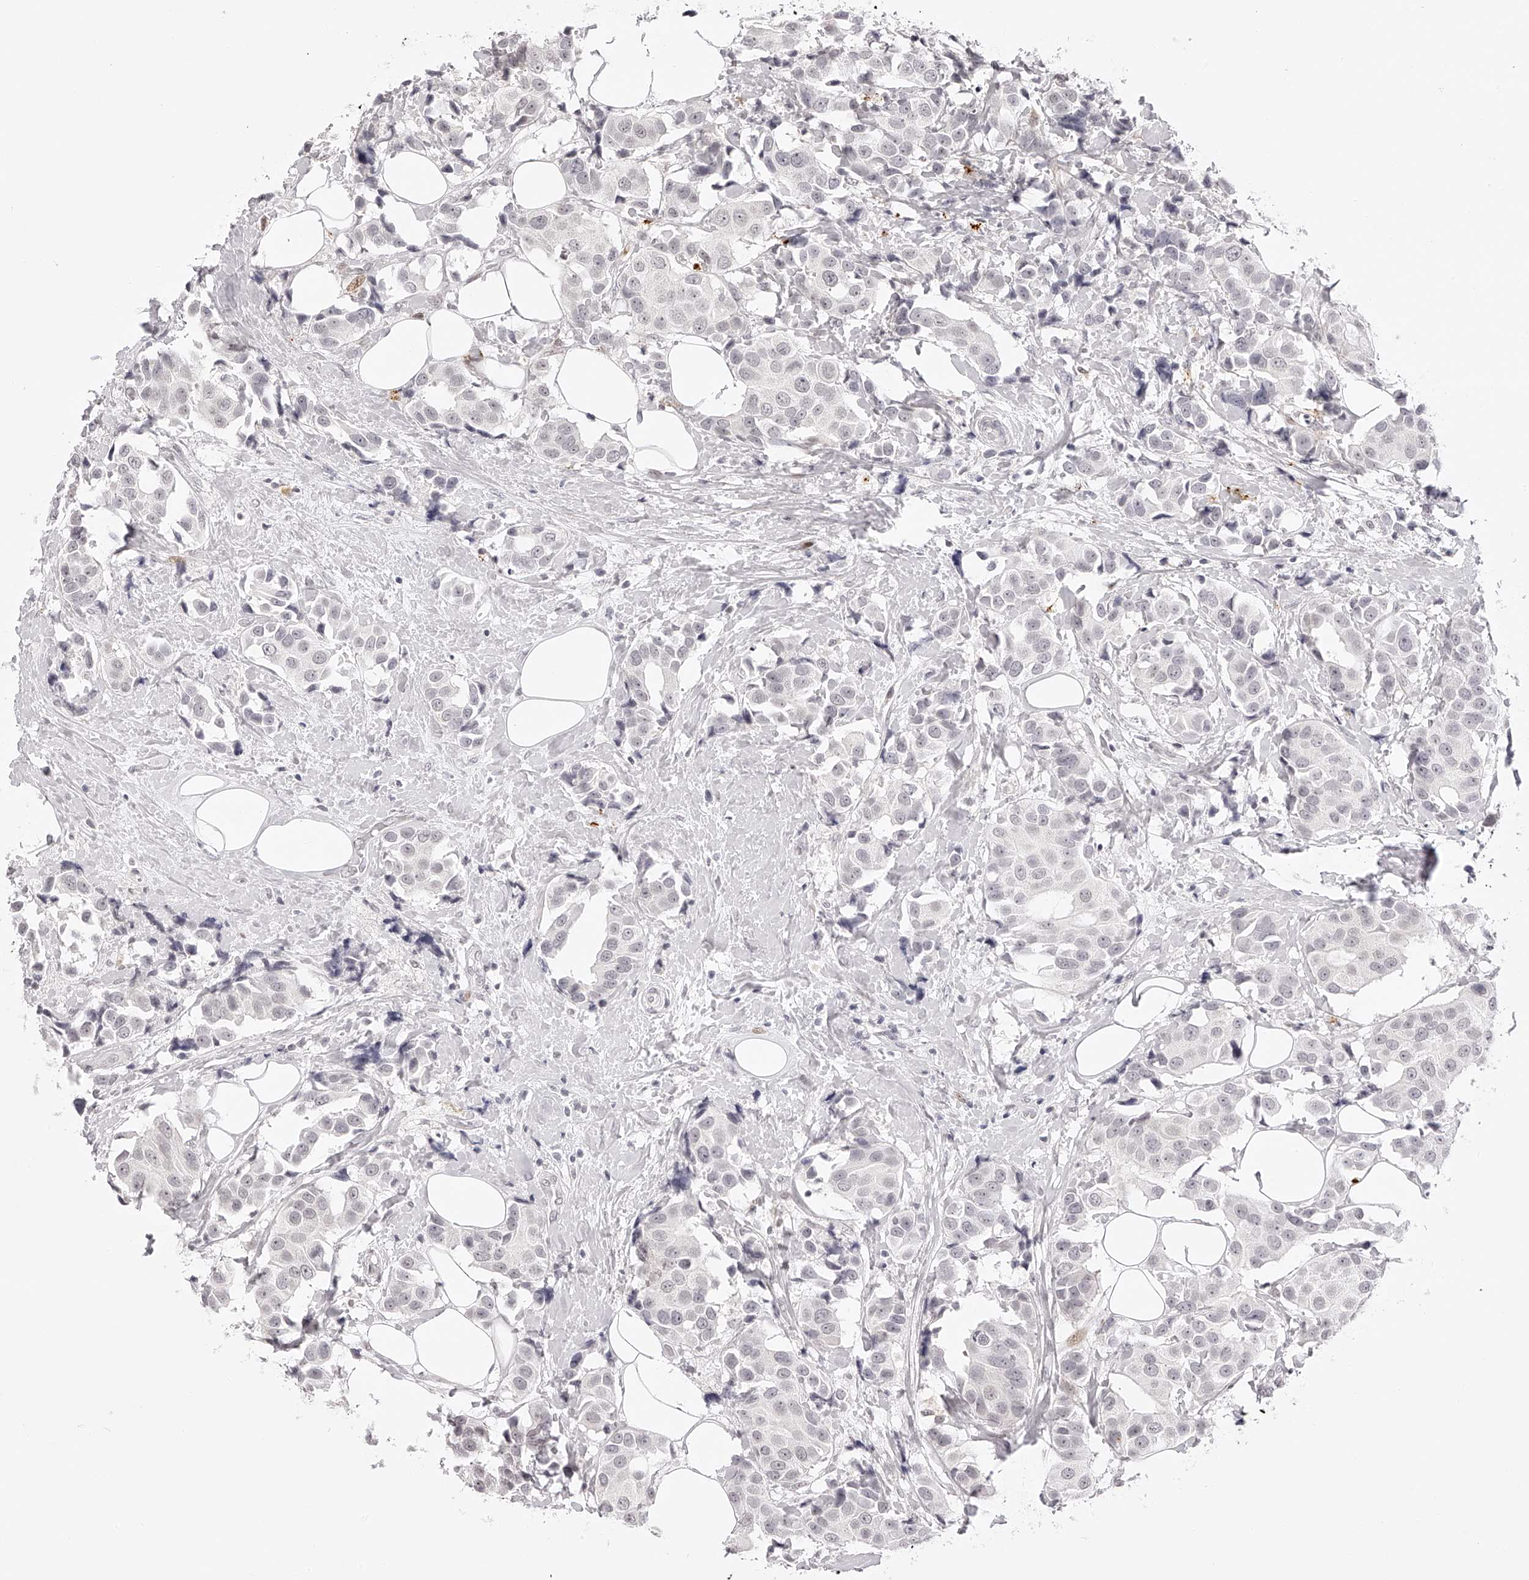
{"staining": {"intensity": "negative", "quantity": "none", "location": "none"}, "tissue": "breast cancer", "cell_type": "Tumor cells", "image_type": "cancer", "snomed": [{"axis": "morphology", "description": "Normal tissue, NOS"}, {"axis": "morphology", "description": "Duct carcinoma"}, {"axis": "topography", "description": "Breast"}], "caption": "High power microscopy histopathology image of an immunohistochemistry (IHC) photomicrograph of breast cancer (intraductal carcinoma), revealing no significant expression in tumor cells. (DAB (3,3'-diaminobenzidine) immunohistochemistry (IHC) visualized using brightfield microscopy, high magnification).", "gene": "PLEKHG1", "patient": {"sex": "female", "age": 39}}